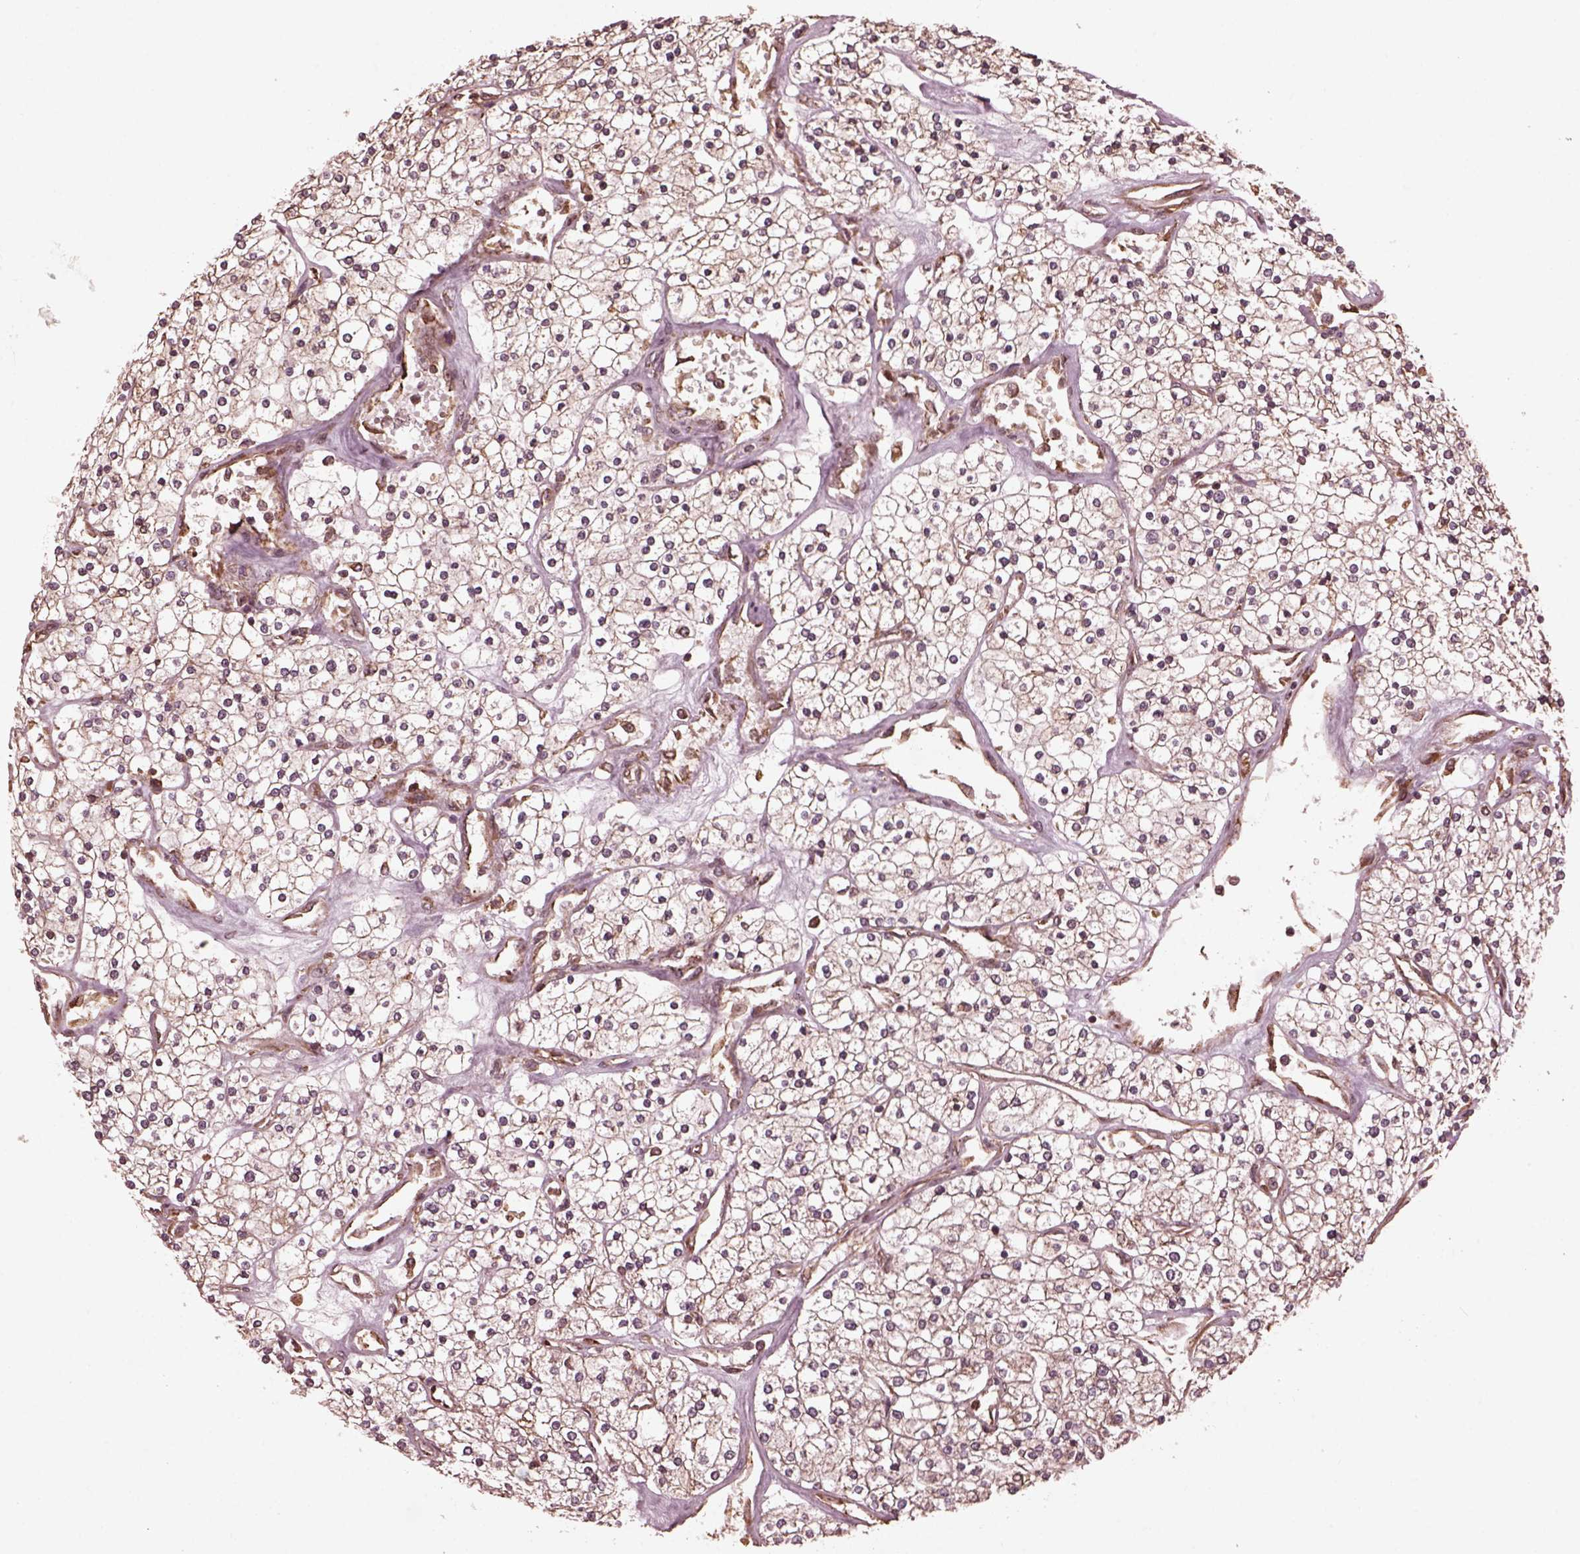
{"staining": {"intensity": "weak", "quantity": ">75%", "location": "cytoplasmic/membranous"}, "tissue": "renal cancer", "cell_type": "Tumor cells", "image_type": "cancer", "snomed": [{"axis": "morphology", "description": "Adenocarcinoma, NOS"}, {"axis": "topography", "description": "Kidney"}], "caption": "Immunohistochemistry of renal cancer displays low levels of weak cytoplasmic/membranous positivity in about >75% of tumor cells. Immunohistochemistry (ihc) stains the protein of interest in brown and the nuclei are stained blue.", "gene": "ZNF292", "patient": {"sex": "male", "age": 80}}